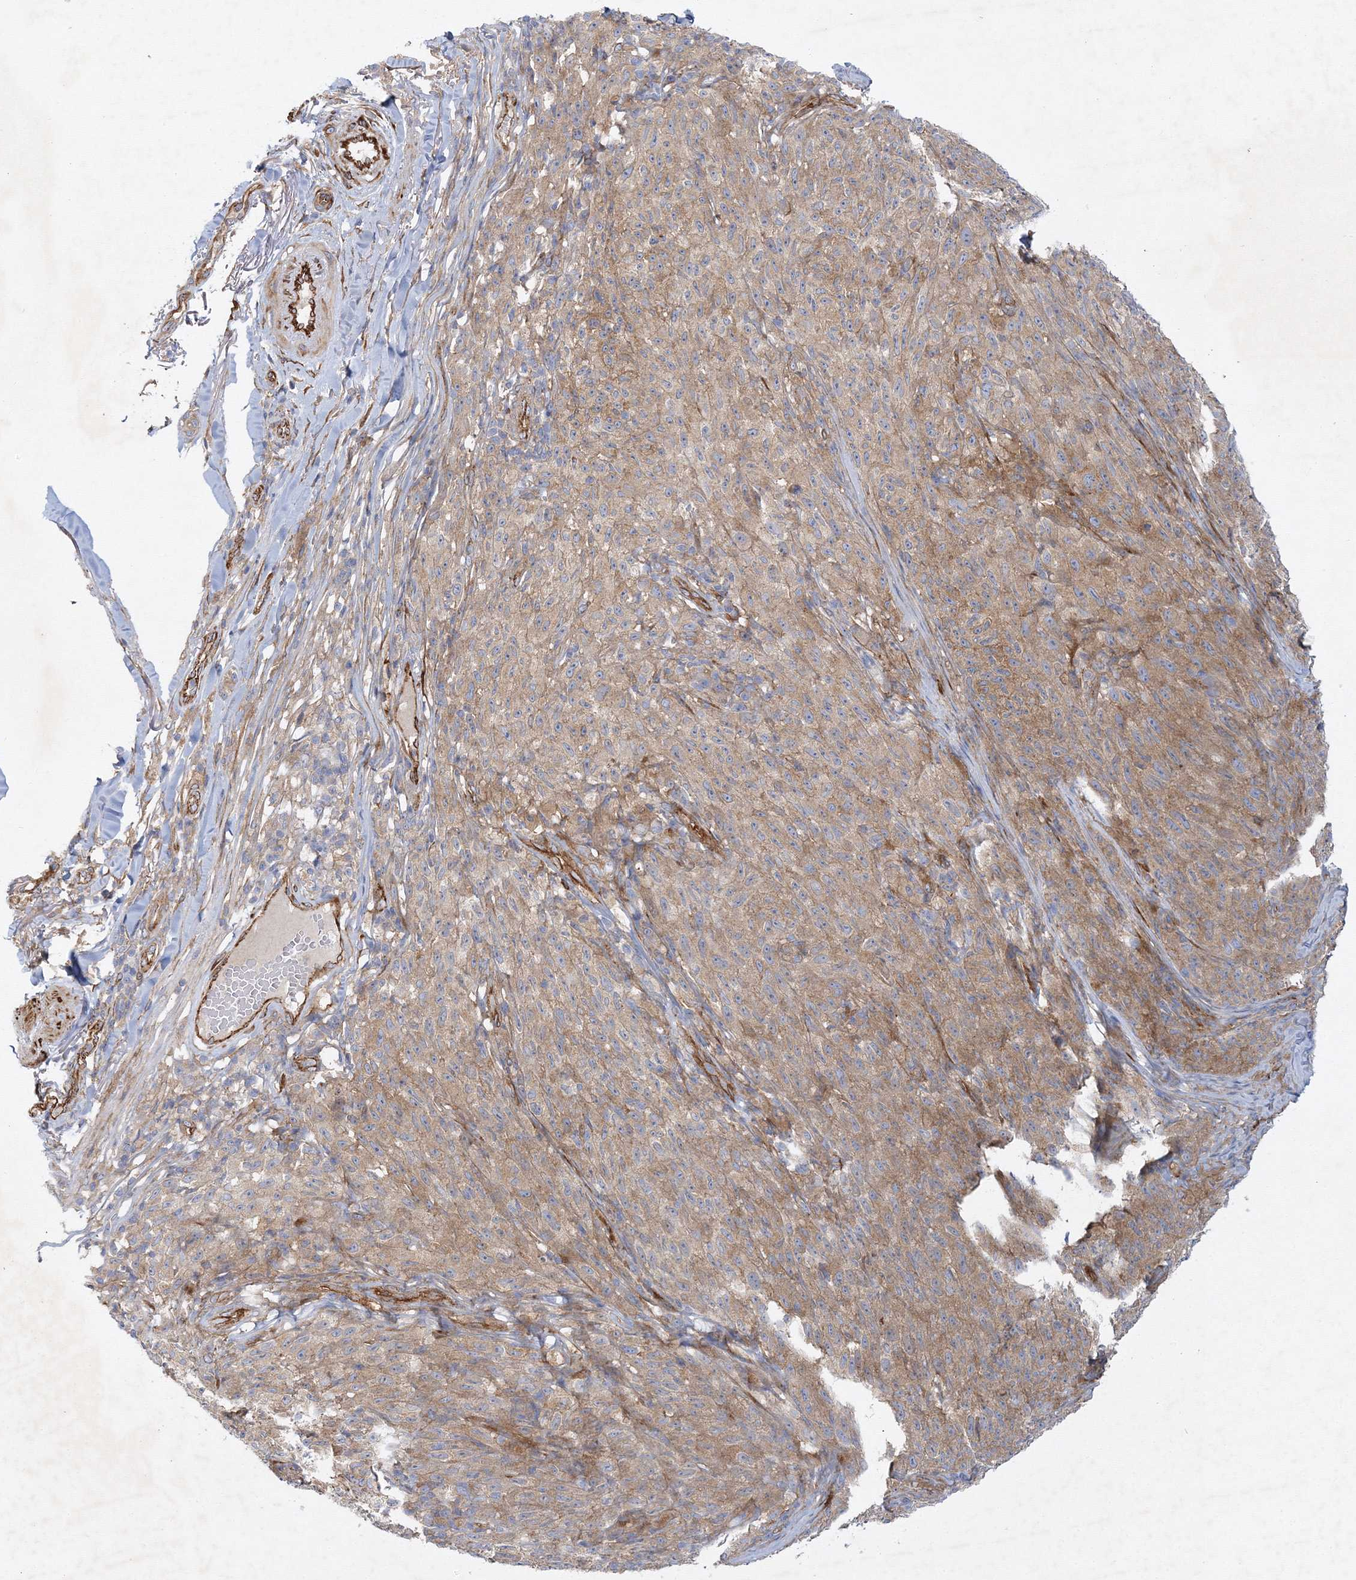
{"staining": {"intensity": "moderate", "quantity": ">75%", "location": "cytoplasmic/membranous"}, "tissue": "melanoma", "cell_type": "Tumor cells", "image_type": "cancer", "snomed": [{"axis": "morphology", "description": "Malignant melanoma, NOS"}, {"axis": "topography", "description": "Skin"}], "caption": "Protein analysis of melanoma tissue demonstrates moderate cytoplasmic/membranous positivity in approximately >75% of tumor cells.", "gene": "ZFYVE16", "patient": {"sex": "female", "age": 82}}